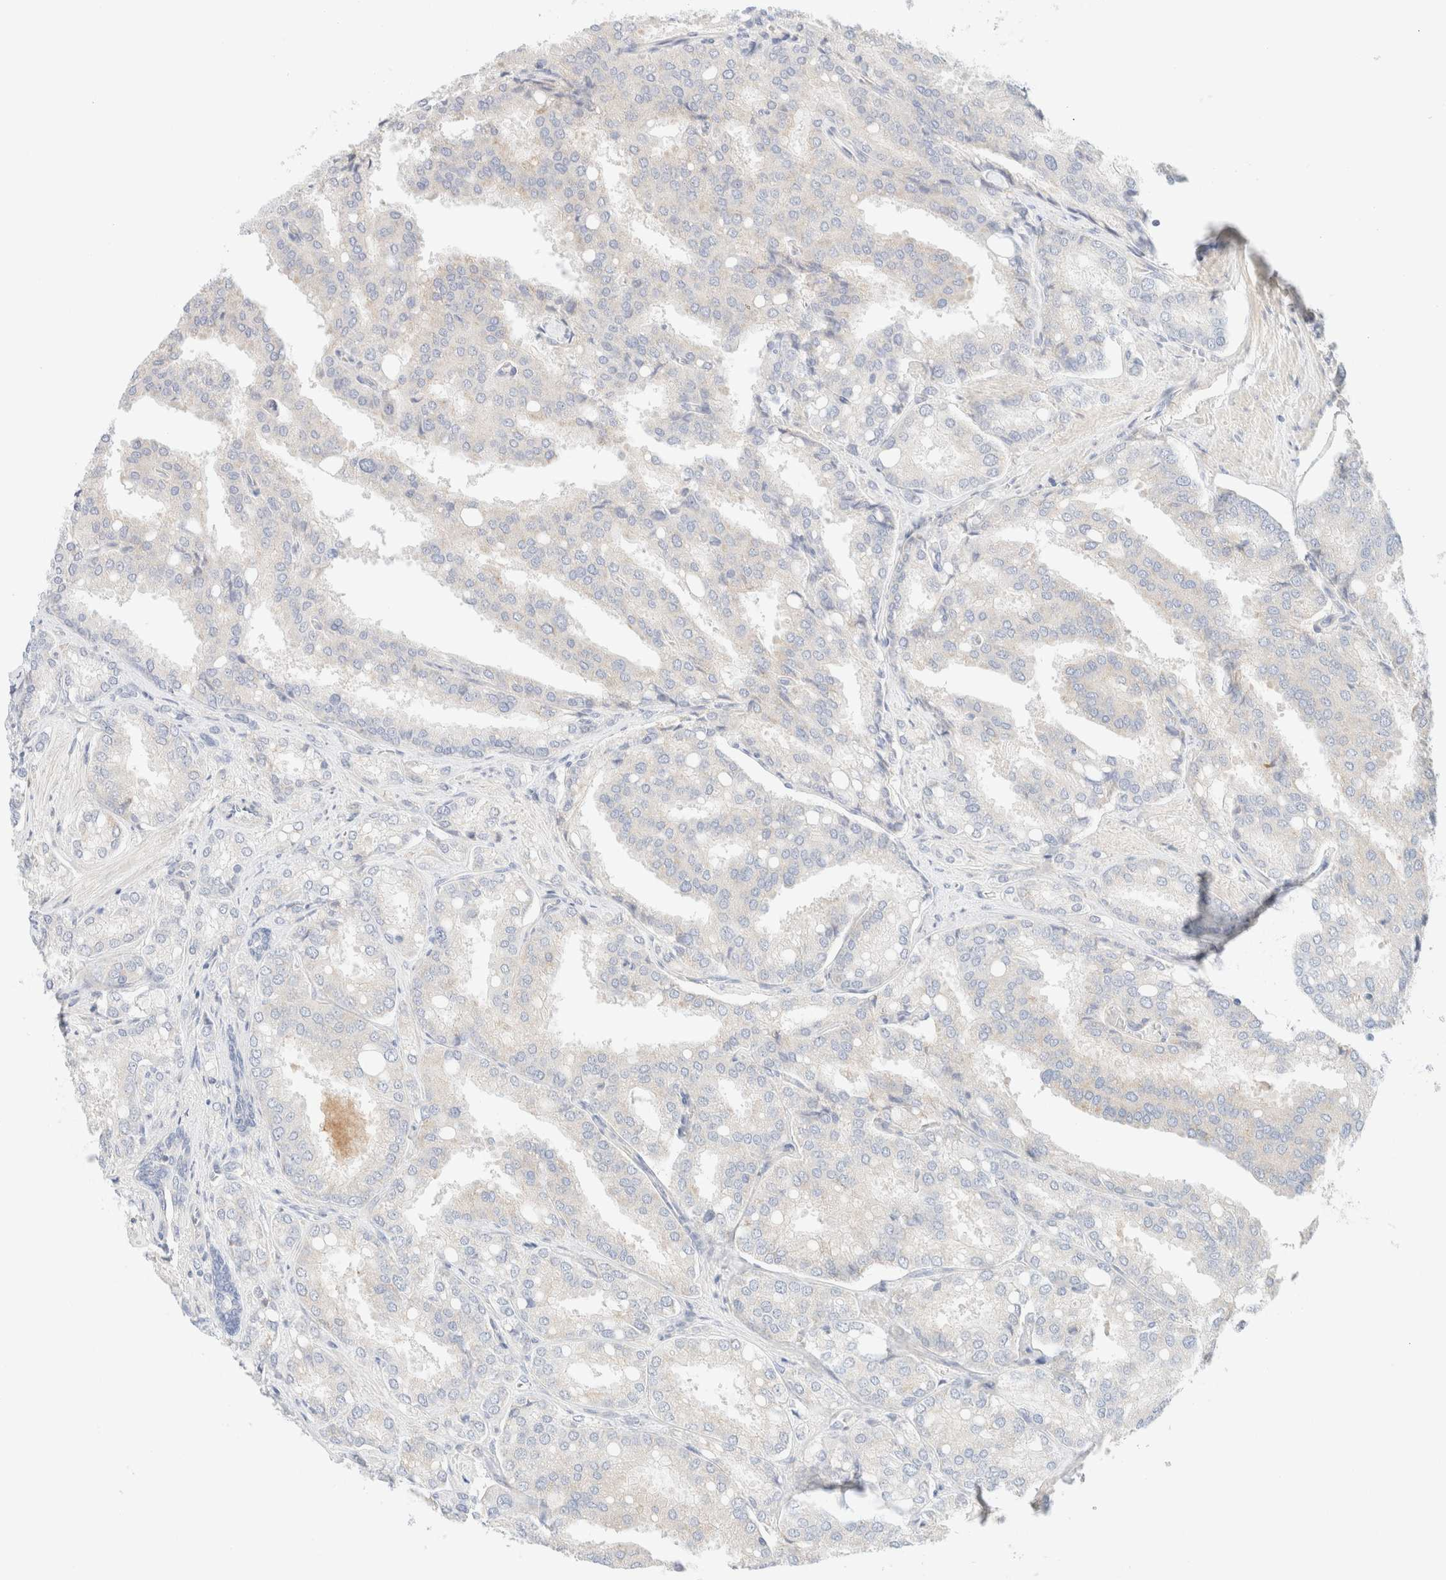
{"staining": {"intensity": "negative", "quantity": "none", "location": "none"}, "tissue": "prostate cancer", "cell_type": "Tumor cells", "image_type": "cancer", "snomed": [{"axis": "morphology", "description": "Adenocarcinoma, High grade"}, {"axis": "topography", "description": "Prostate"}], "caption": "DAB immunohistochemical staining of prostate adenocarcinoma (high-grade) shows no significant staining in tumor cells. (Immunohistochemistry (ihc), brightfield microscopy, high magnification).", "gene": "SARM1", "patient": {"sex": "male", "age": 50}}